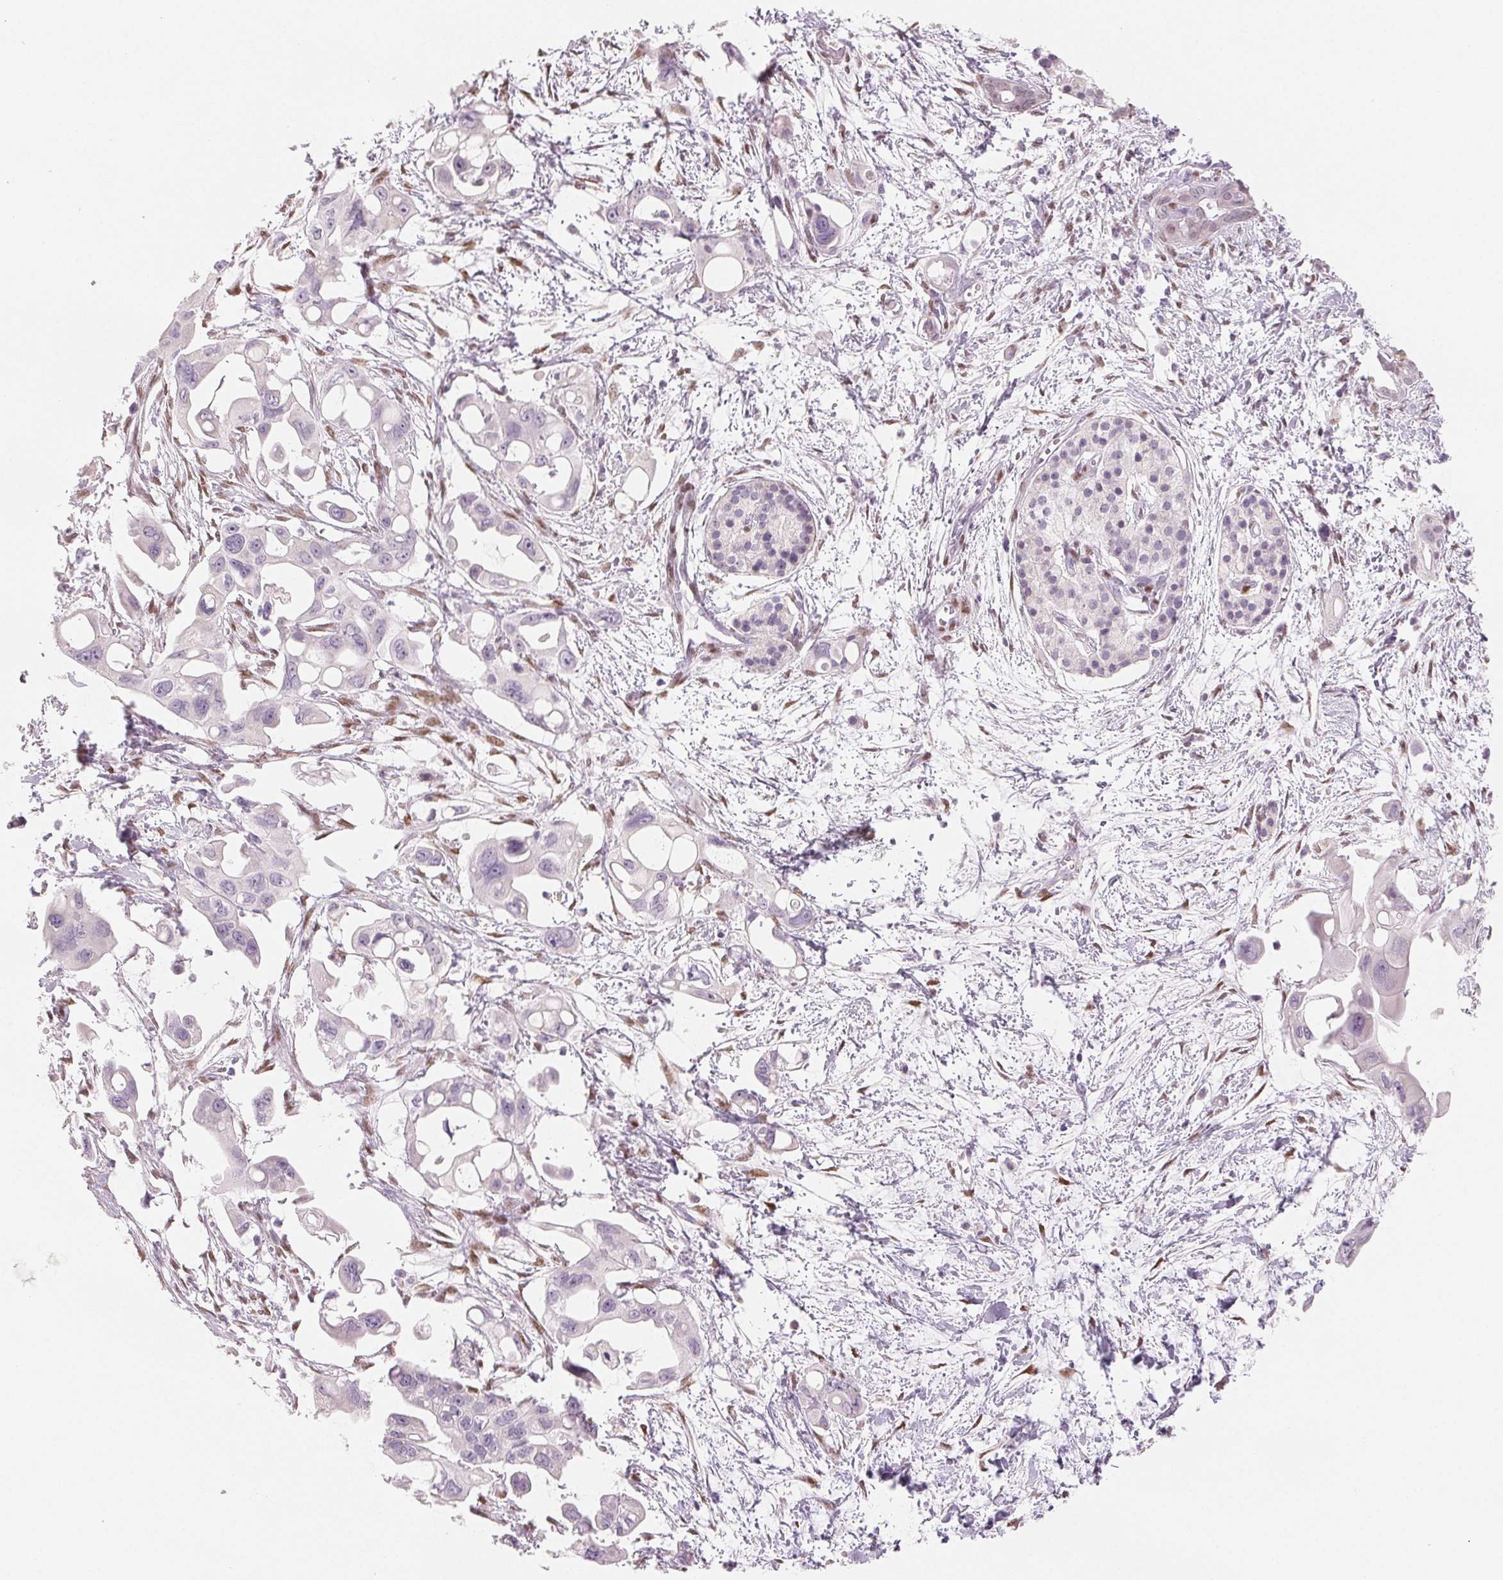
{"staining": {"intensity": "negative", "quantity": "none", "location": "none"}, "tissue": "pancreatic cancer", "cell_type": "Tumor cells", "image_type": "cancer", "snomed": [{"axis": "morphology", "description": "Adenocarcinoma, NOS"}, {"axis": "topography", "description": "Pancreas"}], "caption": "Human adenocarcinoma (pancreatic) stained for a protein using immunohistochemistry reveals no staining in tumor cells.", "gene": "SMARCD3", "patient": {"sex": "male", "age": 61}}